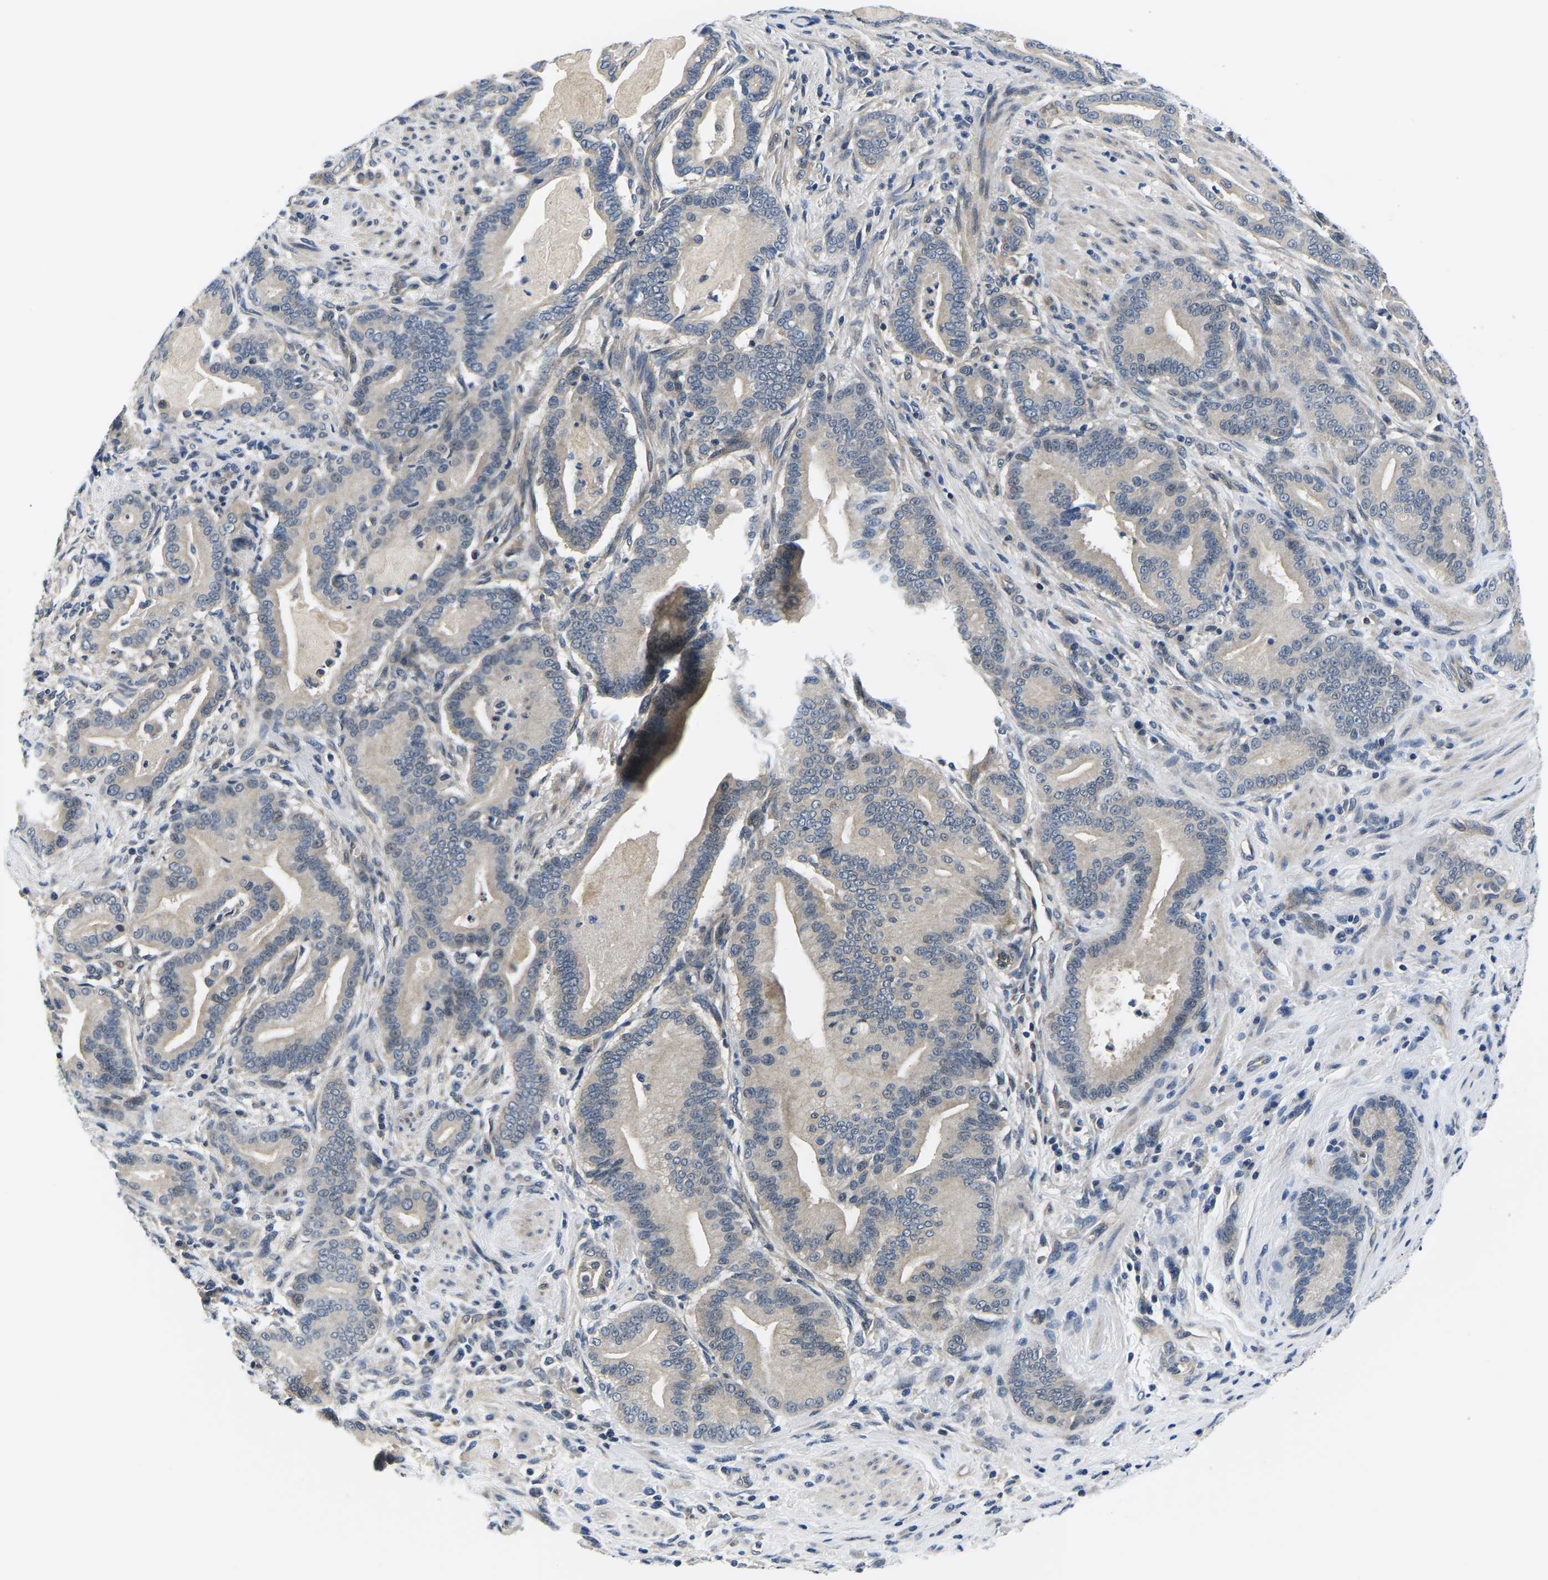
{"staining": {"intensity": "weak", "quantity": ">75%", "location": "cytoplasmic/membranous"}, "tissue": "pancreatic cancer", "cell_type": "Tumor cells", "image_type": "cancer", "snomed": [{"axis": "morphology", "description": "Normal tissue, NOS"}, {"axis": "morphology", "description": "Adenocarcinoma, NOS"}, {"axis": "topography", "description": "Pancreas"}], "caption": "Protein expression analysis of pancreatic cancer displays weak cytoplasmic/membranous expression in about >75% of tumor cells. Nuclei are stained in blue.", "gene": "GSK3B", "patient": {"sex": "male", "age": 63}}